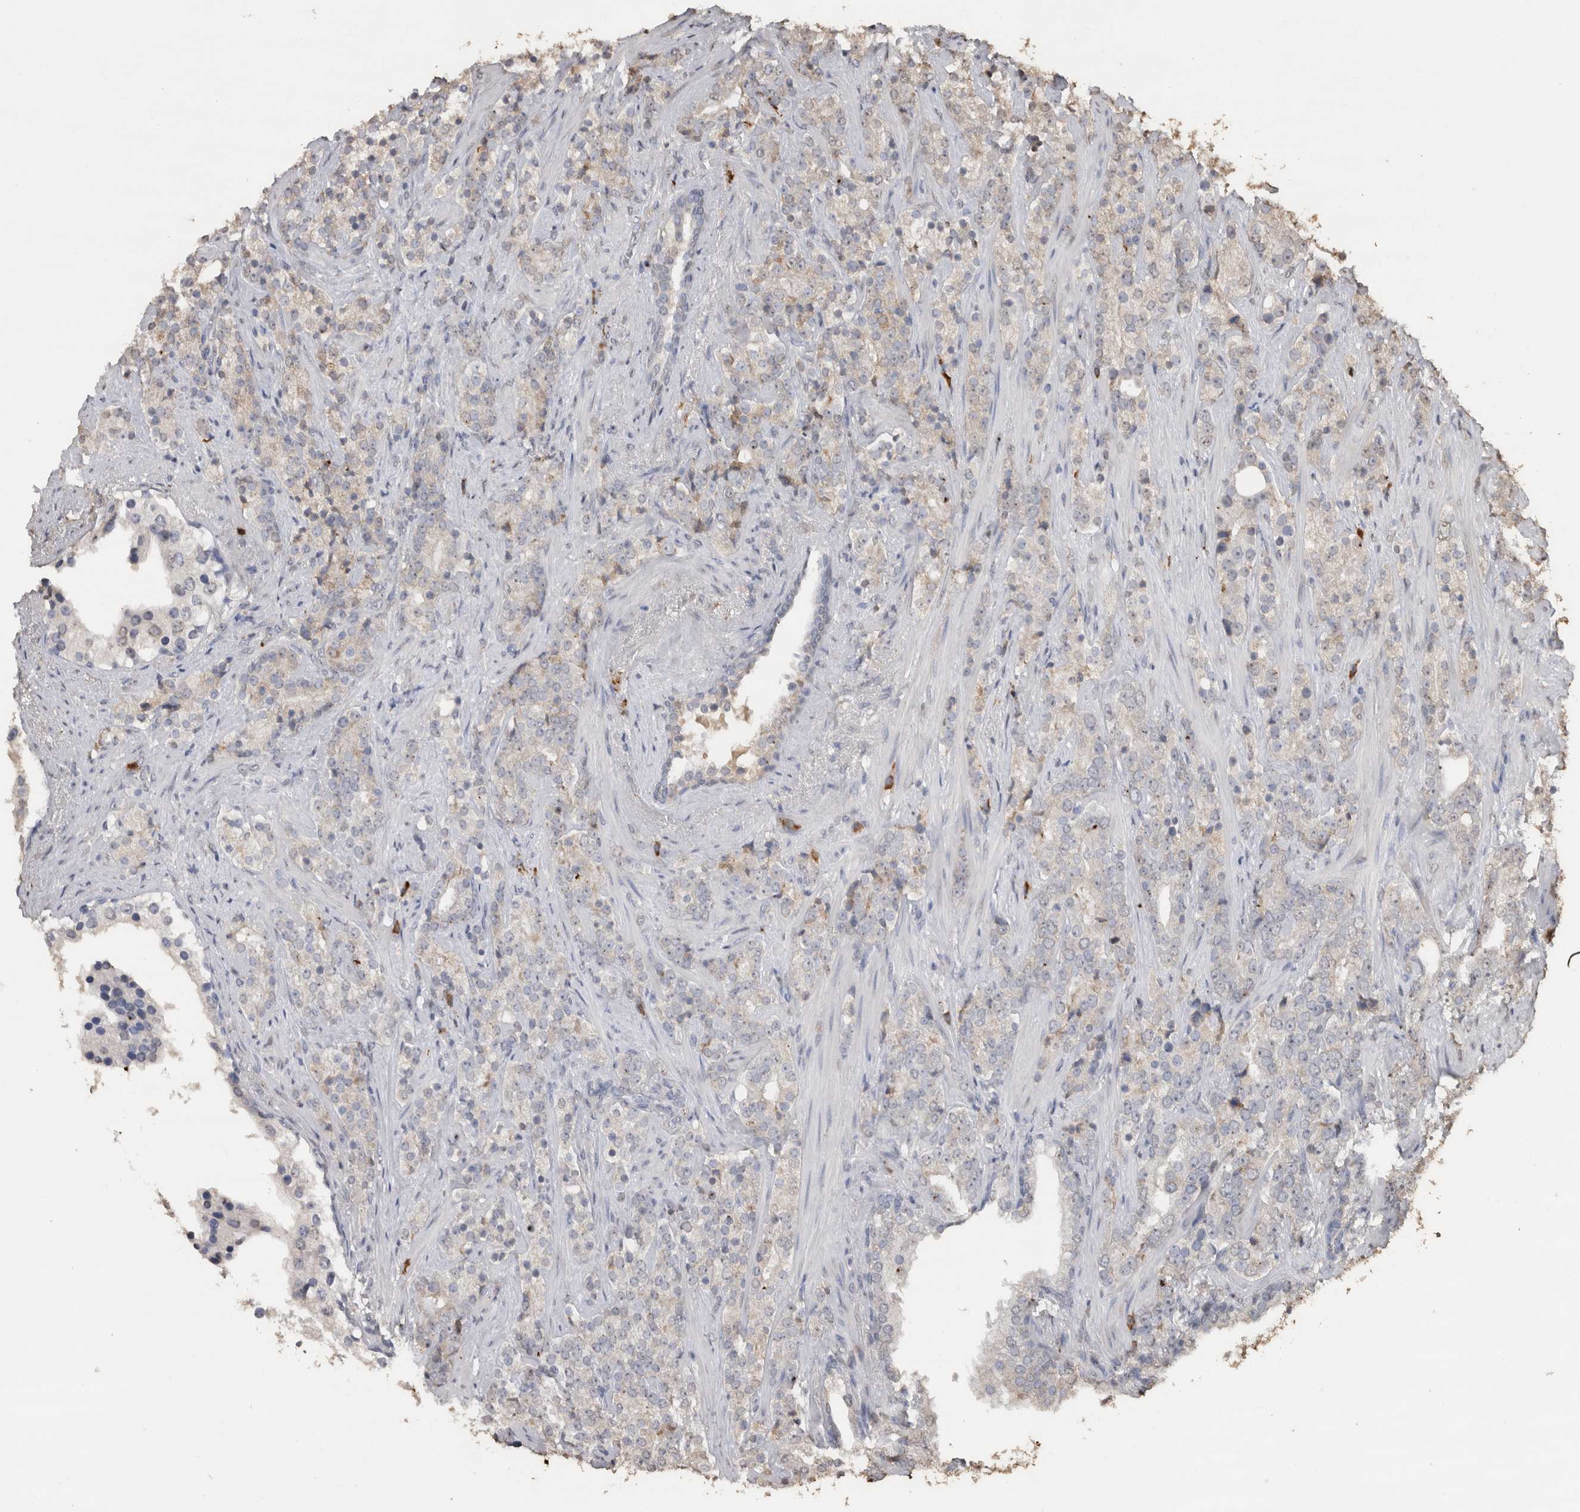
{"staining": {"intensity": "negative", "quantity": "none", "location": "none"}, "tissue": "prostate cancer", "cell_type": "Tumor cells", "image_type": "cancer", "snomed": [{"axis": "morphology", "description": "Adenocarcinoma, High grade"}, {"axis": "topography", "description": "Prostate"}], "caption": "DAB (3,3'-diaminobenzidine) immunohistochemical staining of human prostate cancer (high-grade adenocarcinoma) shows no significant staining in tumor cells.", "gene": "CRELD2", "patient": {"sex": "male", "age": 71}}